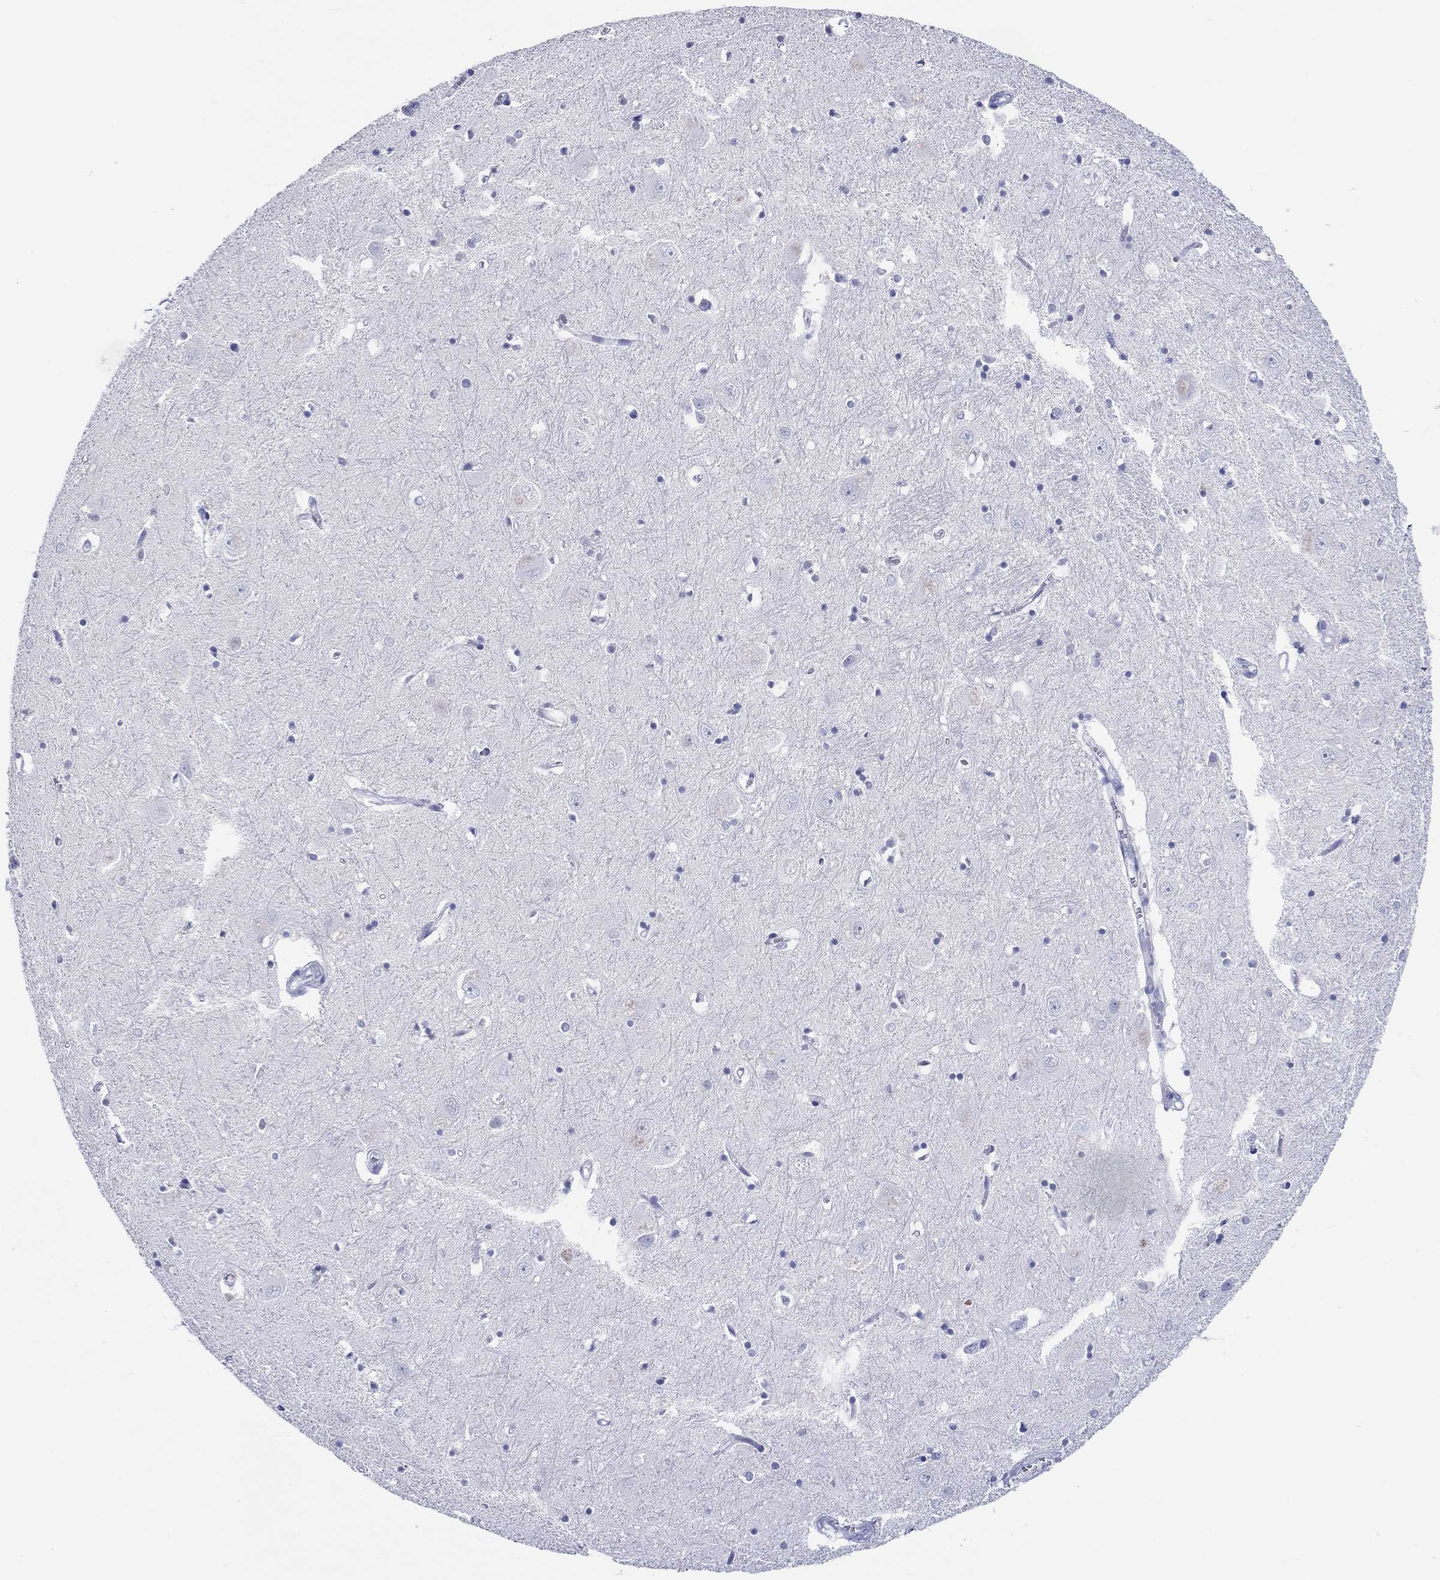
{"staining": {"intensity": "weak", "quantity": "<25%", "location": "nuclear"}, "tissue": "caudate", "cell_type": "Glial cells", "image_type": "normal", "snomed": [{"axis": "morphology", "description": "Normal tissue, NOS"}, {"axis": "topography", "description": "Lateral ventricle wall"}], "caption": "There is no significant staining in glial cells of caudate.", "gene": "H1", "patient": {"sex": "male", "age": 54}}